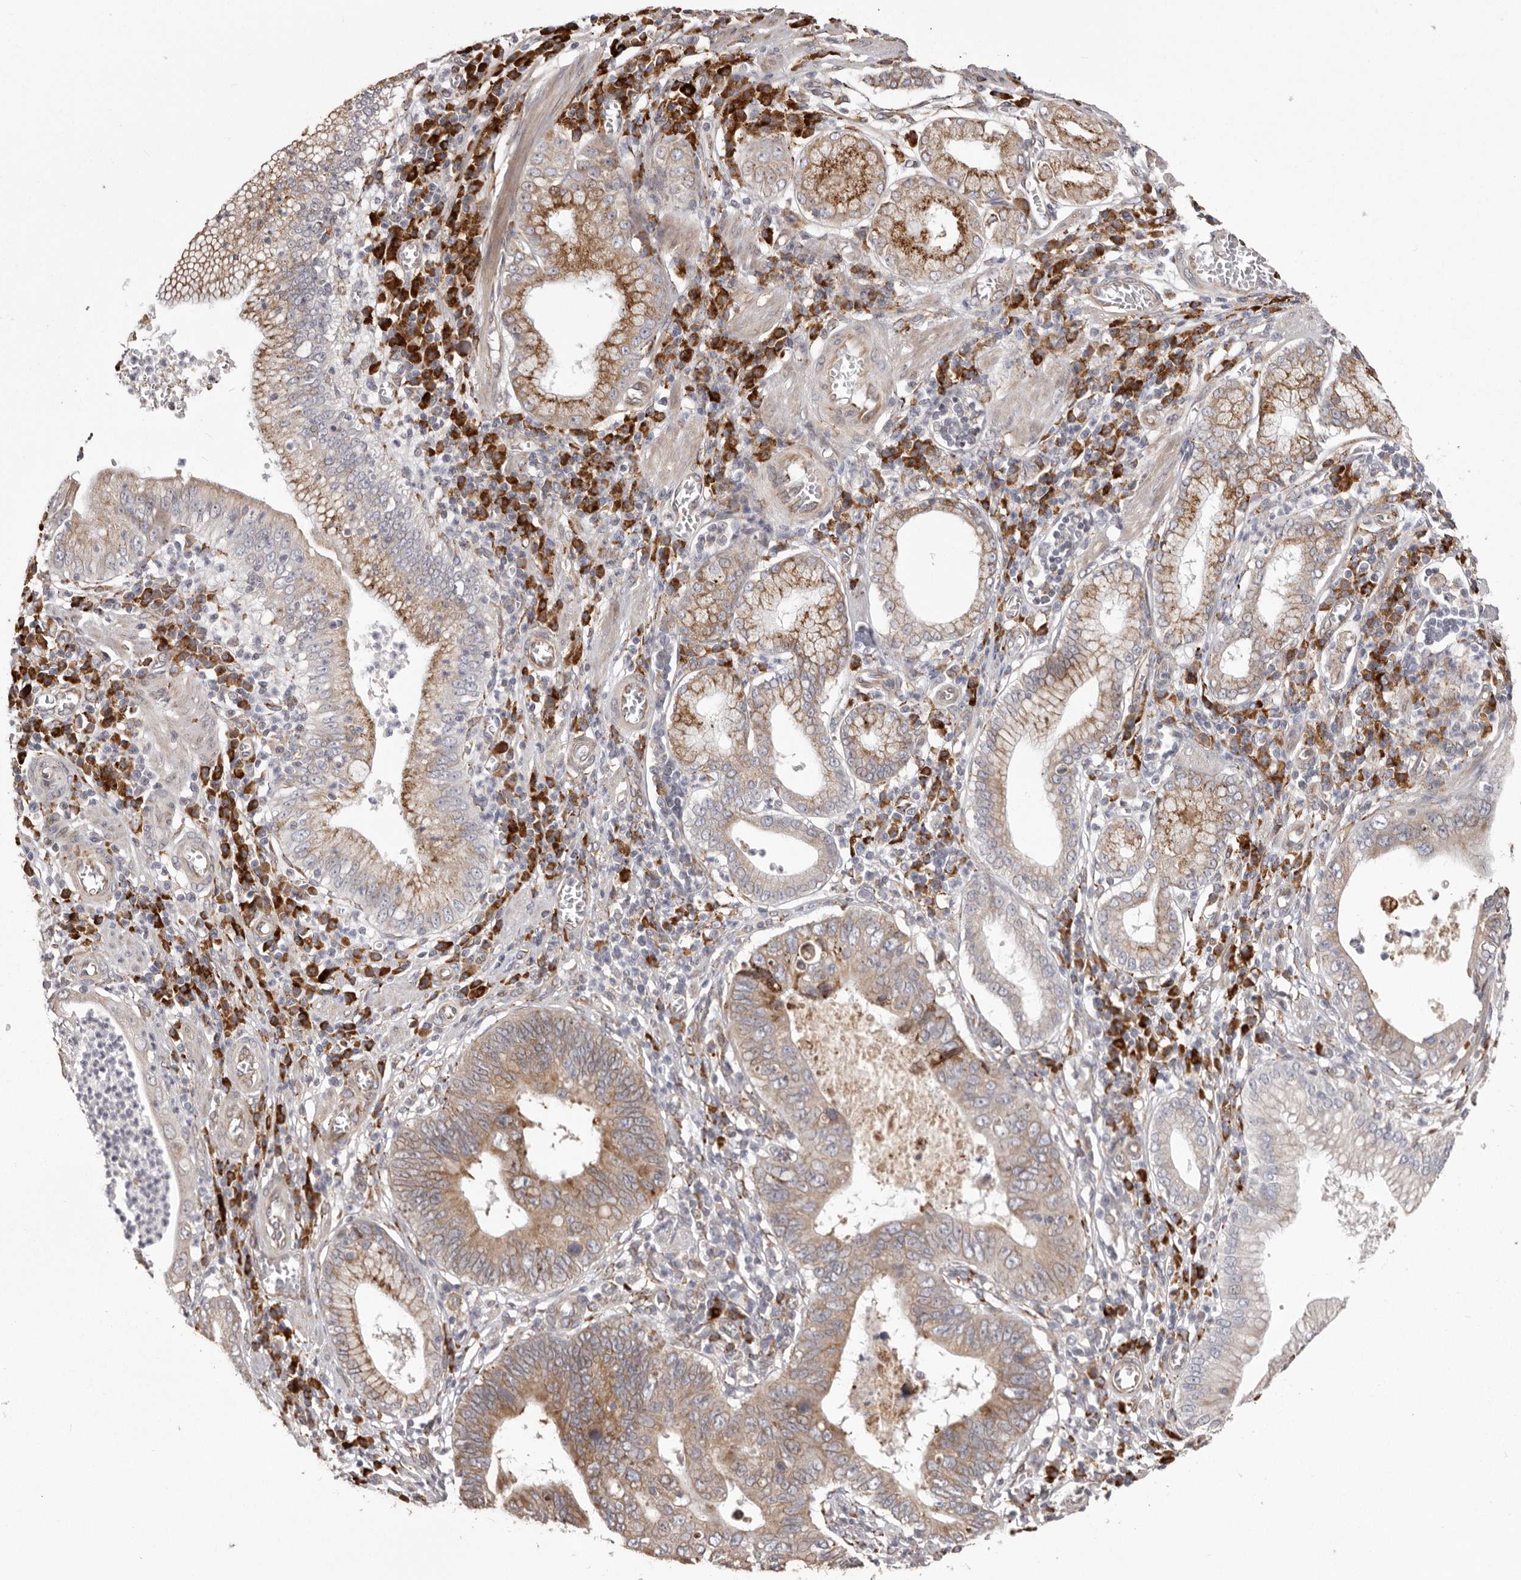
{"staining": {"intensity": "moderate", "quantity": ">75%", "location": "cytoplasmic/membranous"}, "tissue": "stomach cancer", "cell_type": "Tumor cells", "image_type": "cancer", "snomed": [{"axis": "morphology", "description": "Adenocarcinoma, NOS"}, {"axis": "topography", "description": "Stomach"}], "caption": "IHC staining of stomach cancer, which reveals medium levels of moderate cytoplasmic/membranous expression in about >75% of tumor cells indicating moderate cytoplasmic/membranous protein expression. The staining was performed using DAB (3,3'-diaminobenzidine) (brown) for protein detection and nuclei were counterstained in hematoxylin (blue).", "gene": "NUP43", "patient": {"sex": "male", "age": 59}}